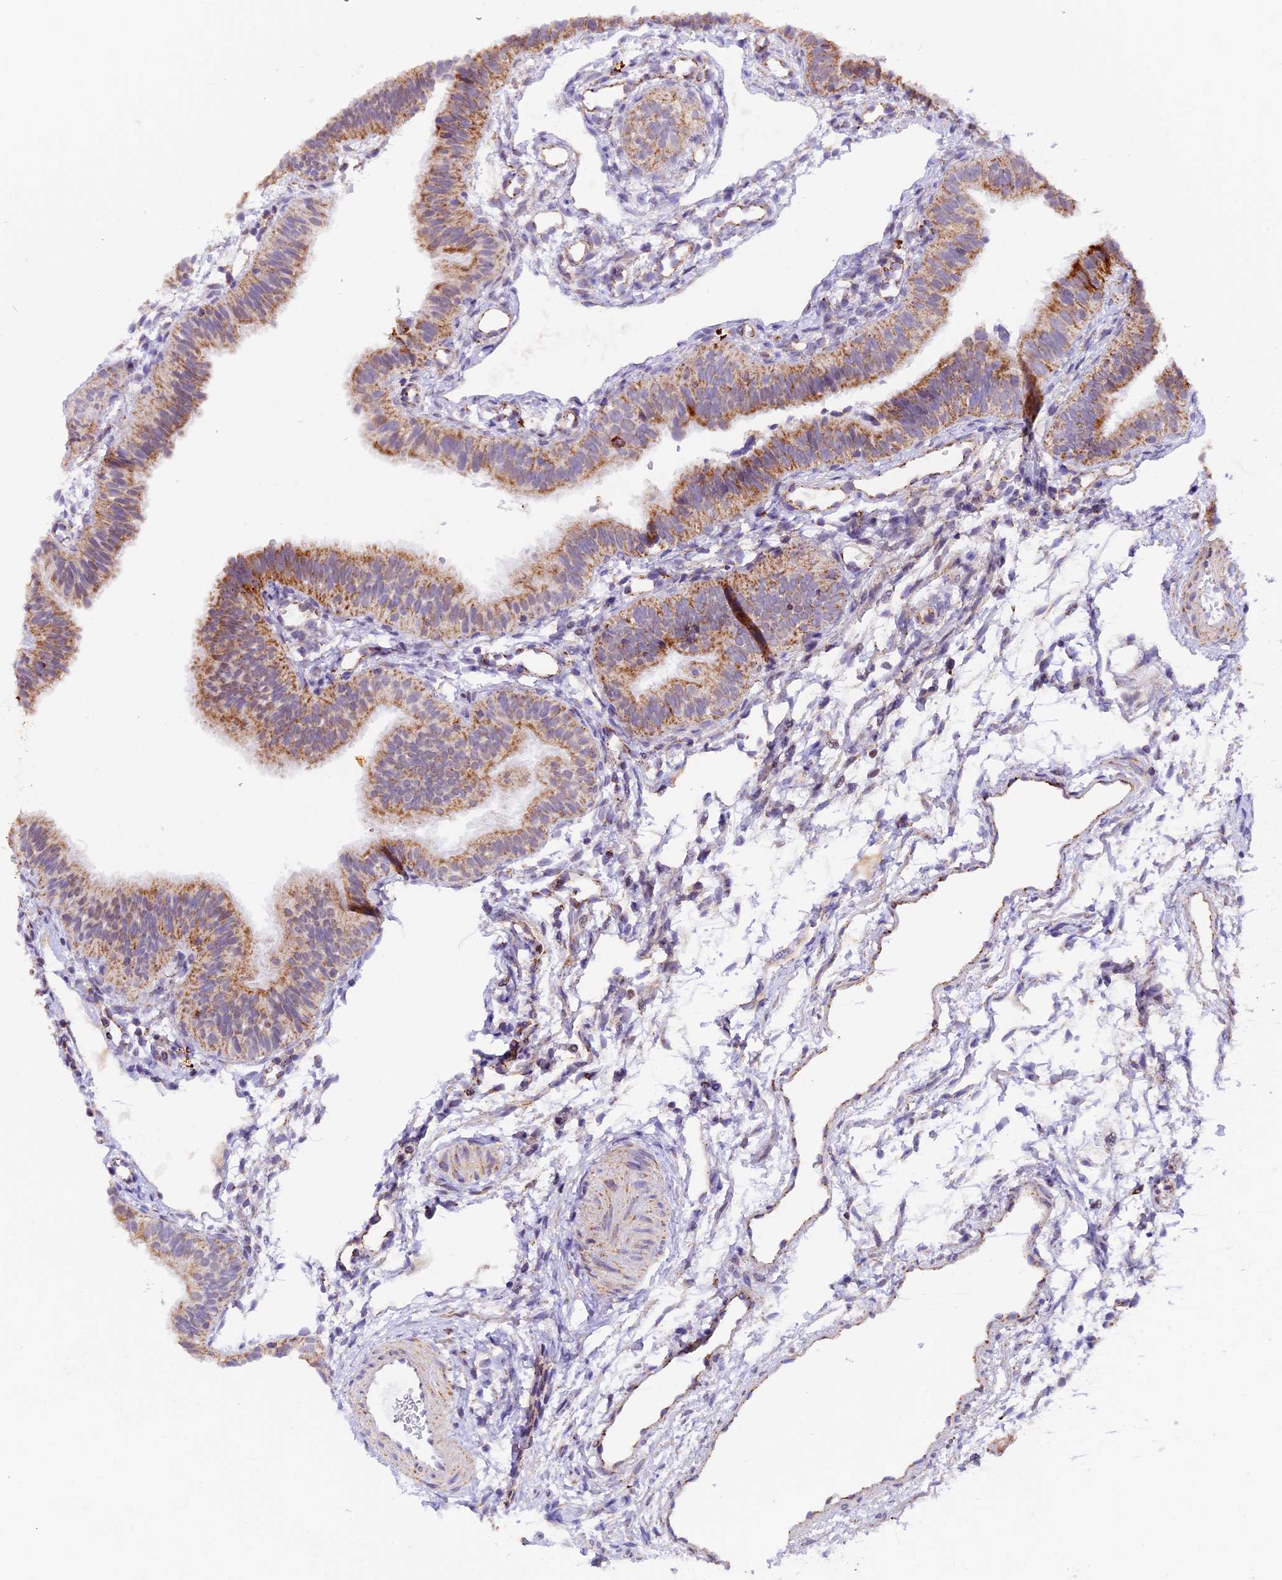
{"staining": {"intensity": "moderate", "quantity": ">75%", "location": "cytoplasmic/membranous"}, "tissue": "fallopian tube", "cell_type": "Glandular cells", "image_type": "normal", "snomed": [{"axis": "morphology", "description": "Normal tissue, NOS"}, {"axis": "topography", "description": "Fallopian tube"}], "caption": "The histopathology image reveals staining of normal fallopian tube, revealing moderate cytoplasmic/membranous protein positivity (brown color) within glandular cells.", "gene": "TFAM", "patient": {"sex": "female", "age": 35}}